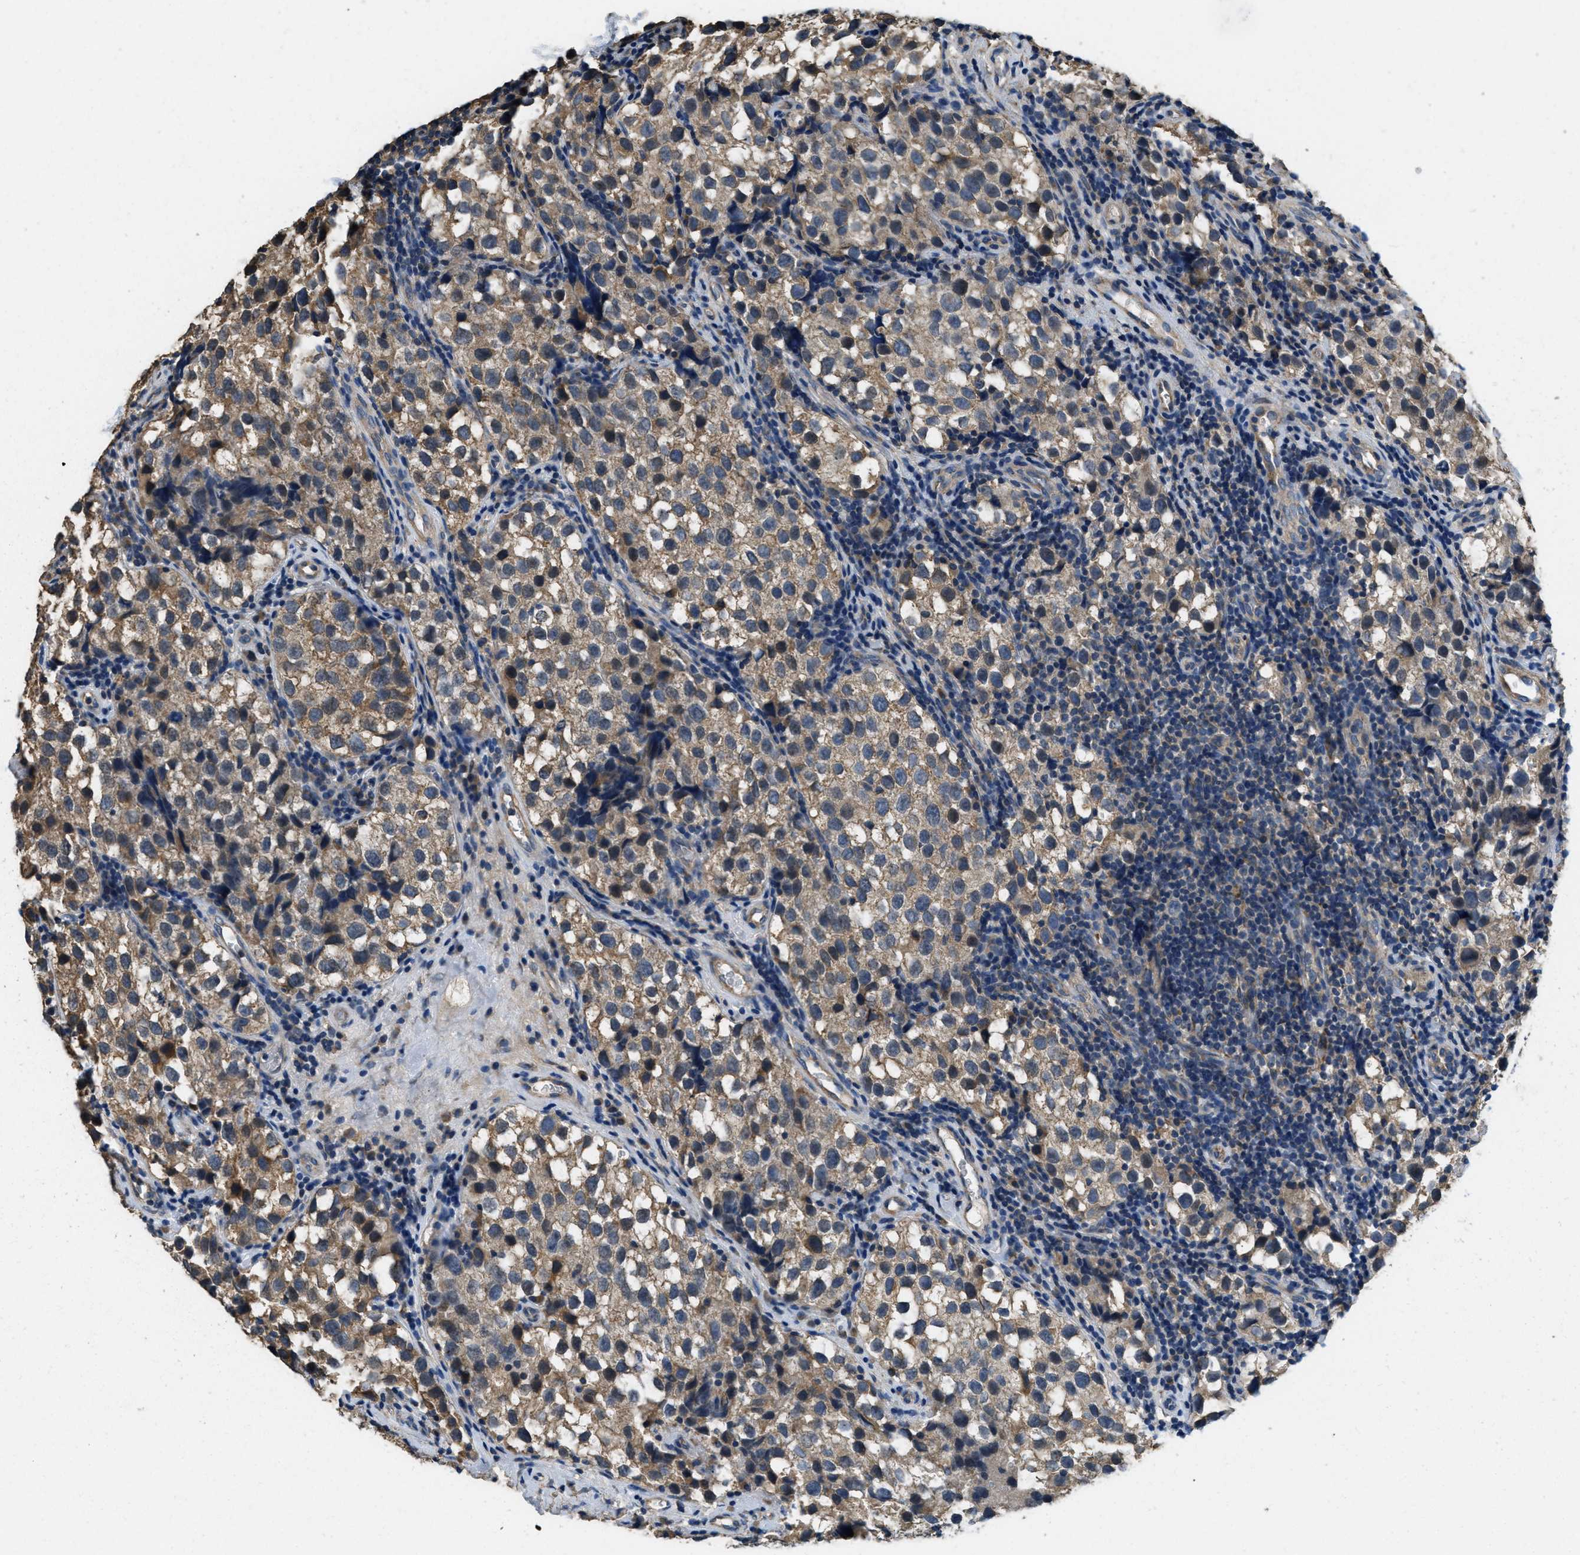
{"staining": {"intensity": "moderate", "quantity": ">75%", "location": "cytoplasmic/membranous"}, "tissue": "testis cancer", "cell_type": "Tumor cells", "image_type": "cancer", "snomed": [{"axis": "morphology", "description": "Seminoma, NOS"}, {"axis": "topography", "description": "Testis"}], "caption": "An image of testis cancer (seminoma) stained for a protein reveals moderate cytoplasmic/membranous brown staining in tumor cells.", "gene": "THBS2", "patient": {"sex": "male", "age": 39}}